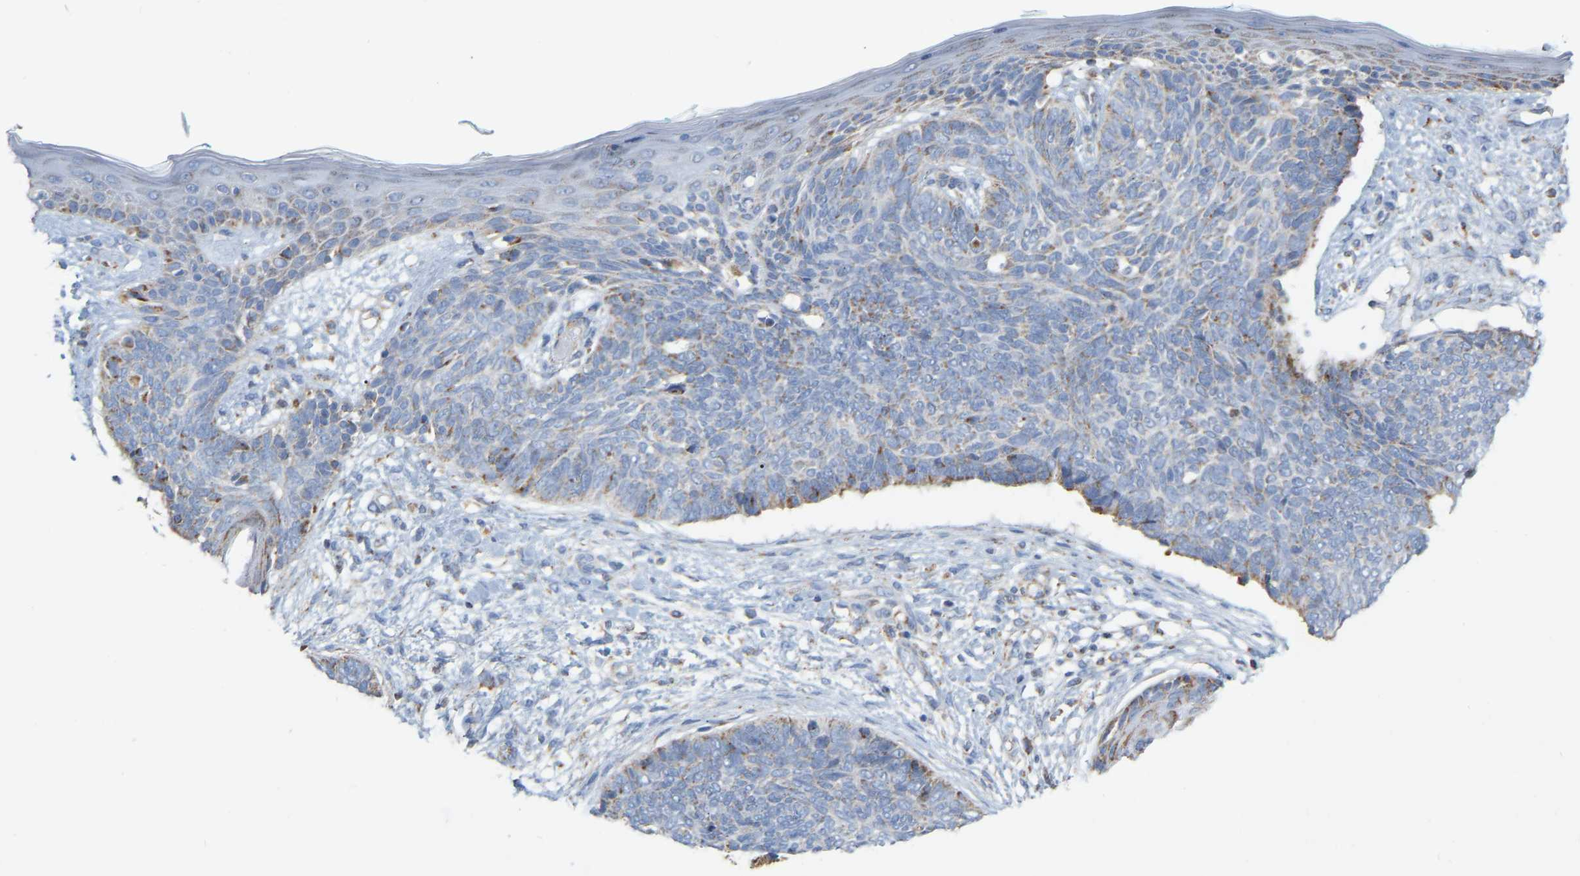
{"staining": {"intensity": "weak", "quantity": "<25%", "location": "cytoplasmic/membranous"}, "tissue": "skin cancer", "cell_type": "Tumor cells", "image_type": "cancer", "snomed": [{"axis": "morphology", "description": "Basal cell carcinoma"}, {"axis": "topography", "description": "Skin"}], "caption": "High magnification brightfield microscopy of skin cancer (basal cell carcinoma) stained with DAB (3,3'-diaminobenzidine) (brown) and counterstained with hematoxylin (blue): tumor cells show no significant expression. (DAB immunohistochemistry visualized using brightfield microscopy, high magnification).", "gene": "CBLB", "patient": {"sex": "female", "age": 84}}